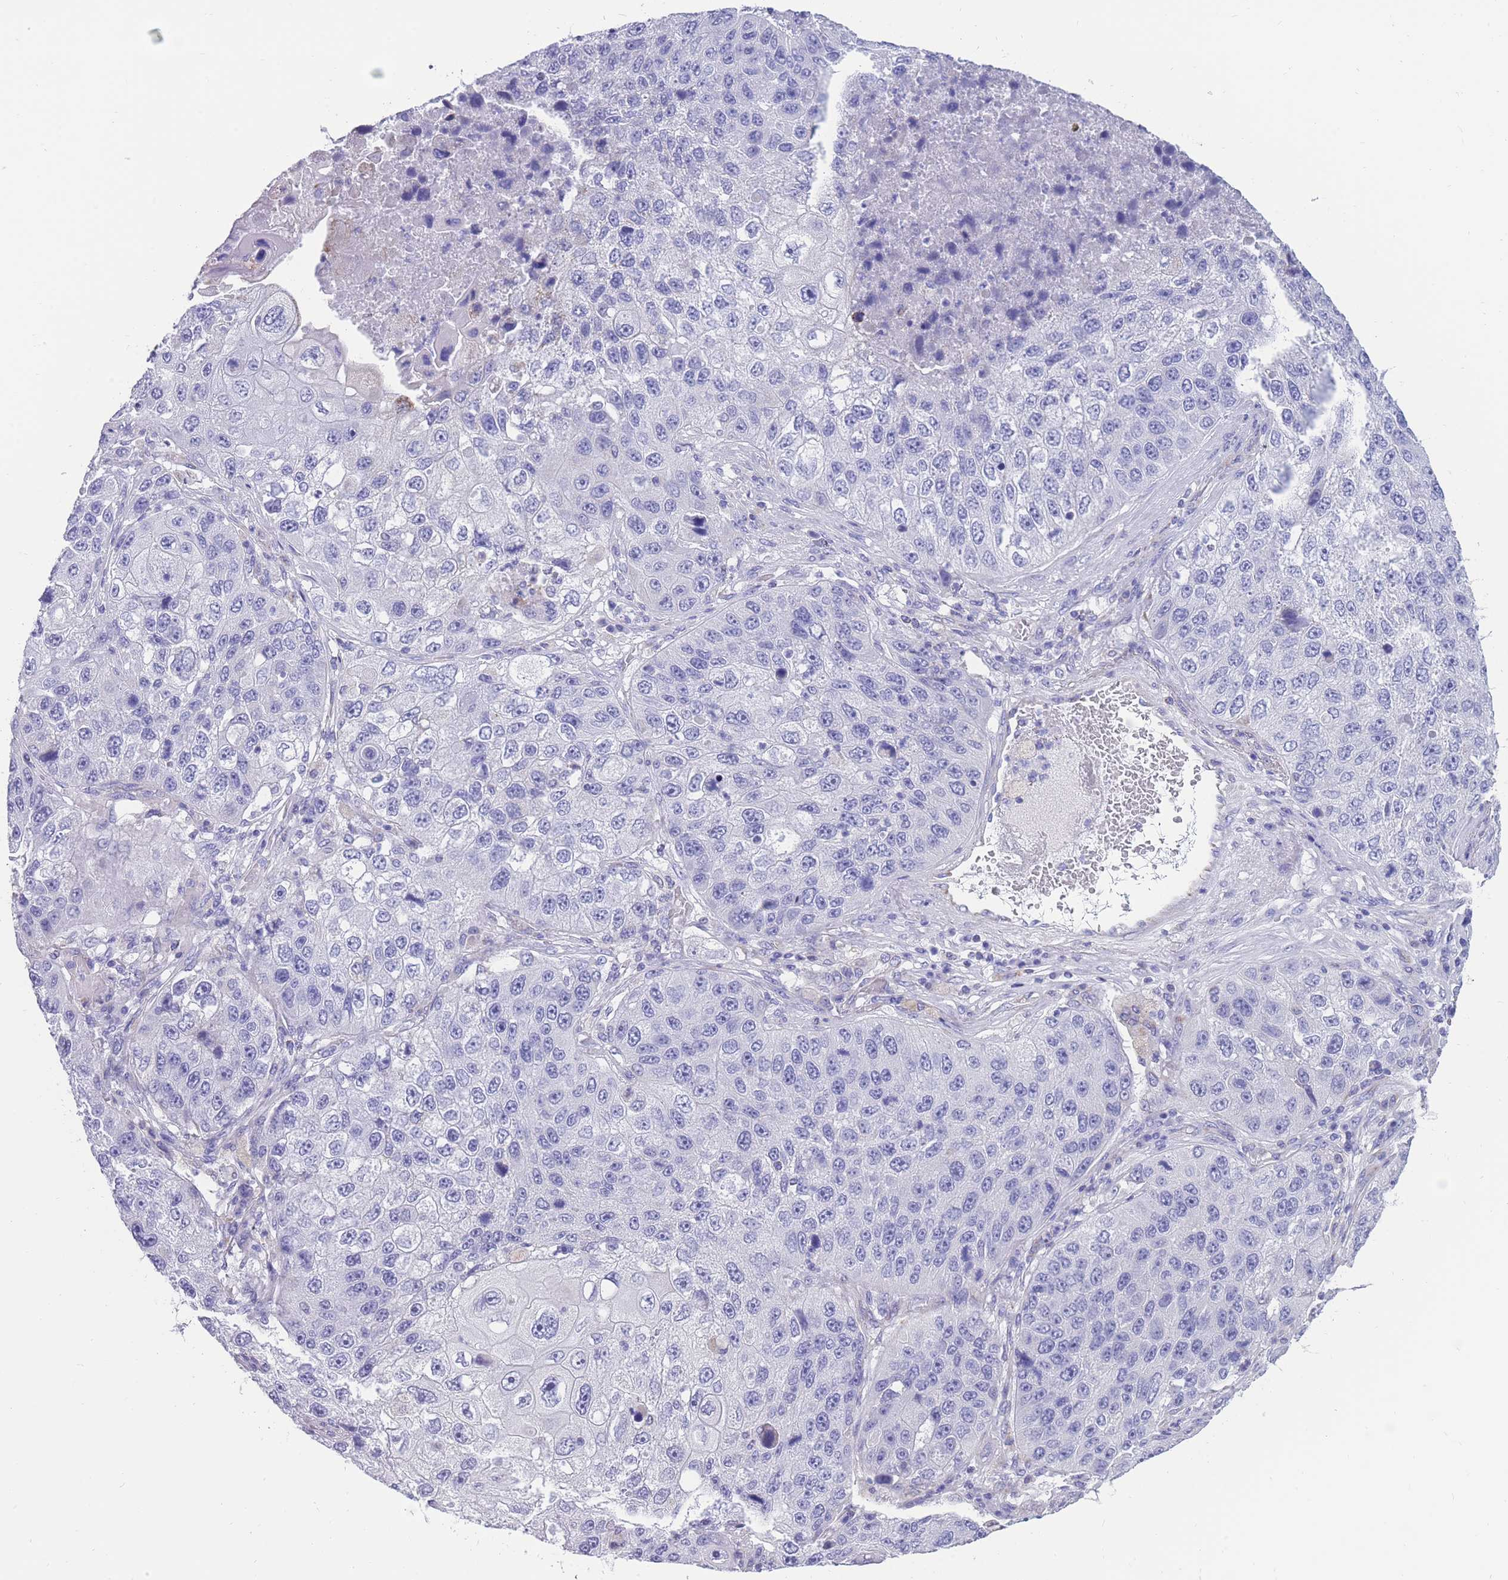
{"staining": {"intensity": "negative", "quantity": "none", "location": "none"}, "tissue": "lung cancer", "cell_type": "Tumor cells", "image_type": "cancer", "snomed": [{"axis": "morphology", "description": "Squamous cell carcinoma, NOS"}, {"axis": "topography", "description": "Lung"}], "caption": "This is an immunohistochemistry (IHC) image of human lung cancer. There is no staining in tumor cells.", "gene": "INTS2", "patient": {"sex": "male", "age": 61}}